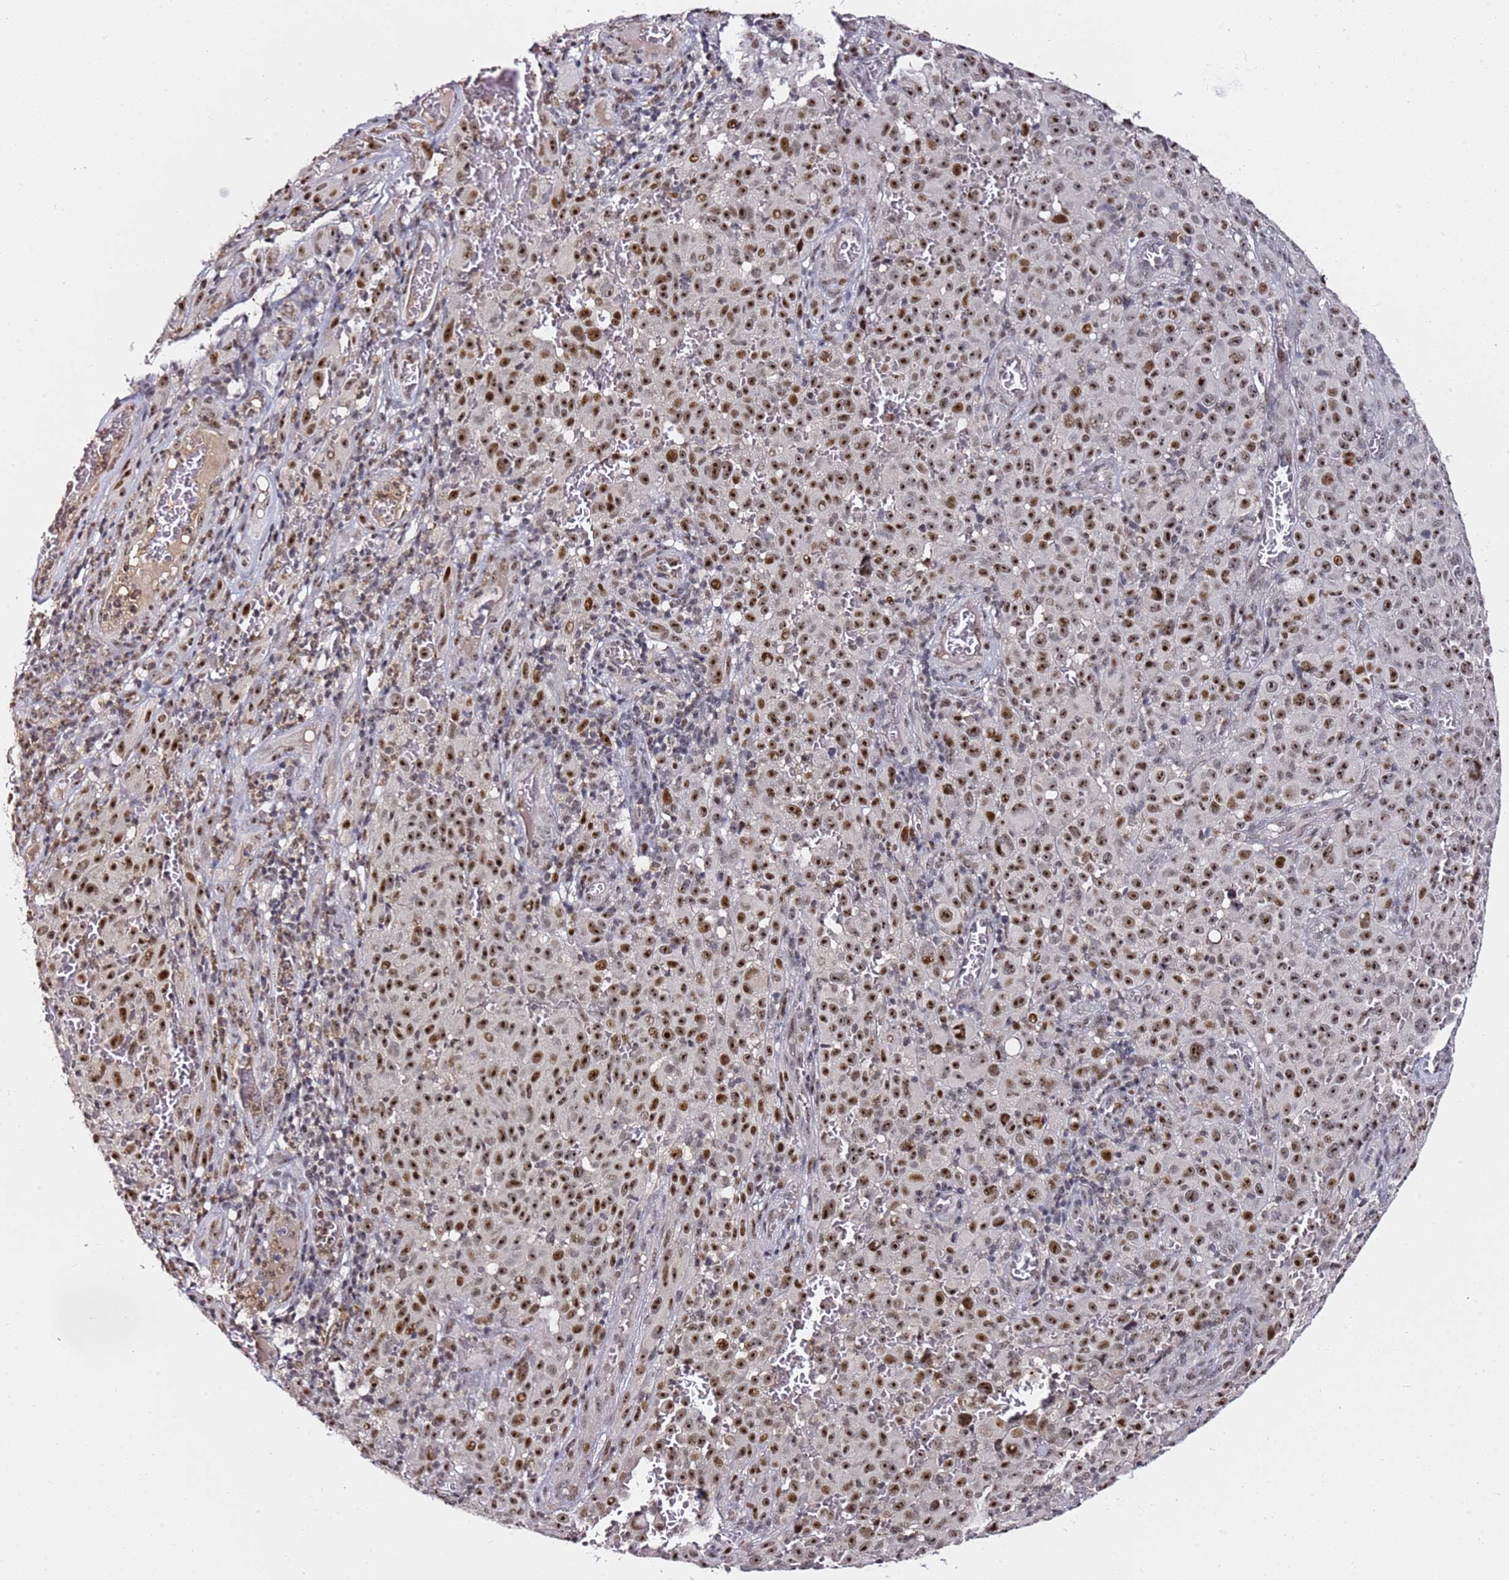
{"staining": {"intensity": "strong", "quantity": ">75%", "location": "nuclear"}, "tissue": "melanoma", "cell_type": "Tumor cells", "image_type": "cancer", "snomed": [{"axis": "morphology", "description": "Malignant melanoma, NOS"}, {"axis": "topography", "description": "Skin"}], "caption": "The image exhibits staining of malignant melanoma, revealing strong nuclear protein expression (brown color) within tumor cells.", "gene": "FCF1", "patient": {"sex": "female", "age": 82}}